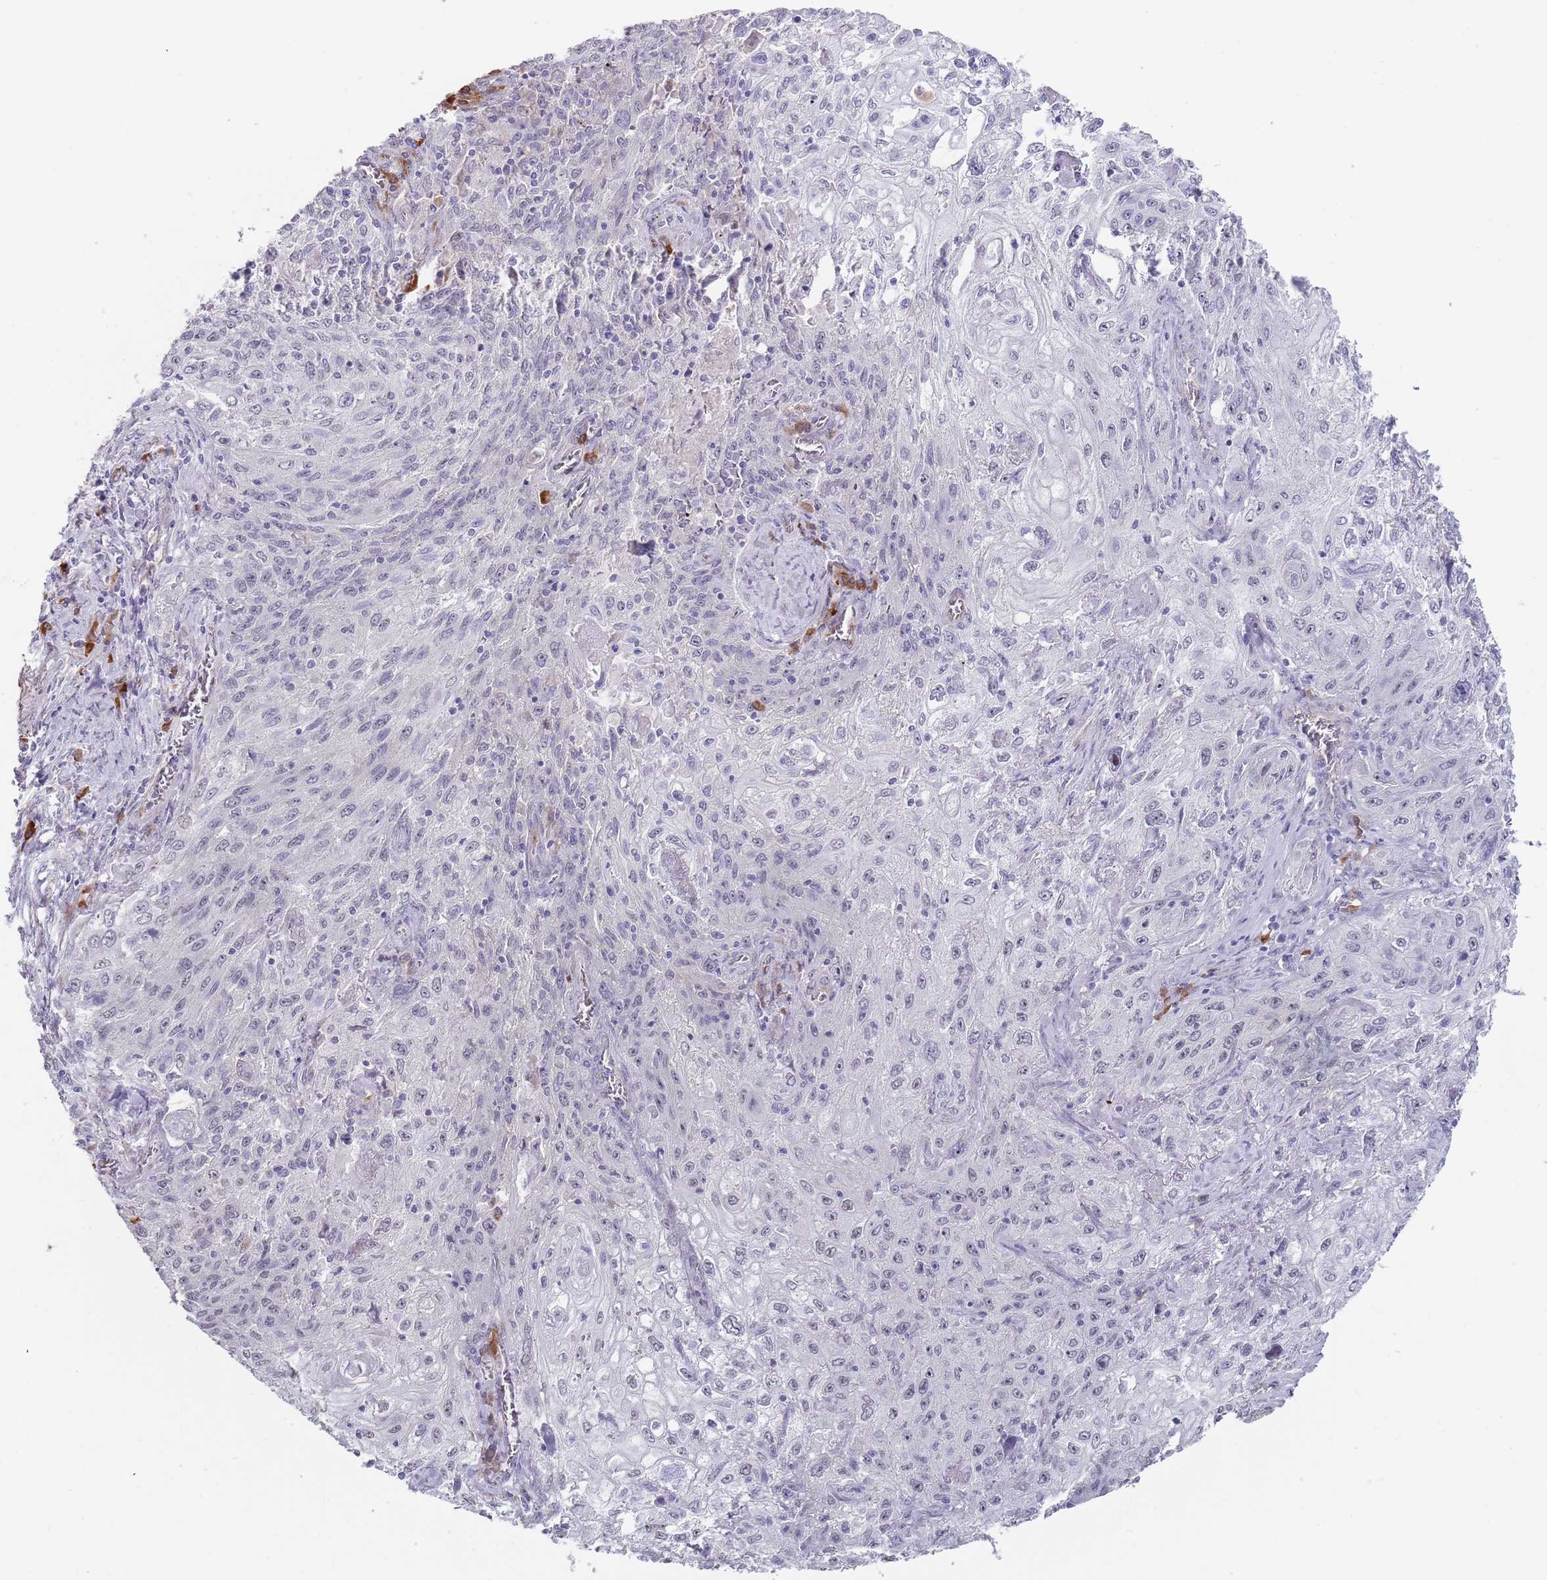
{"staining": {"intensity": "negative", "quantity": "none", "location": "none"}, "tissue": "lung cancer", "cell_type": "Tumor cells", "image_type": "cancer", "snomed": [{"axis": "morphology", "description": "Squamous cell carcinoma, NOS"}, {"axis": "topography", "description": "Lung"}], "caption": "Squamous cell carcinoma (lung) stained for a protein using IHC demonstrates no staining tumor cells.", "gene": "TNRC6C", "patient": {"sex": "female", "age": 69}}